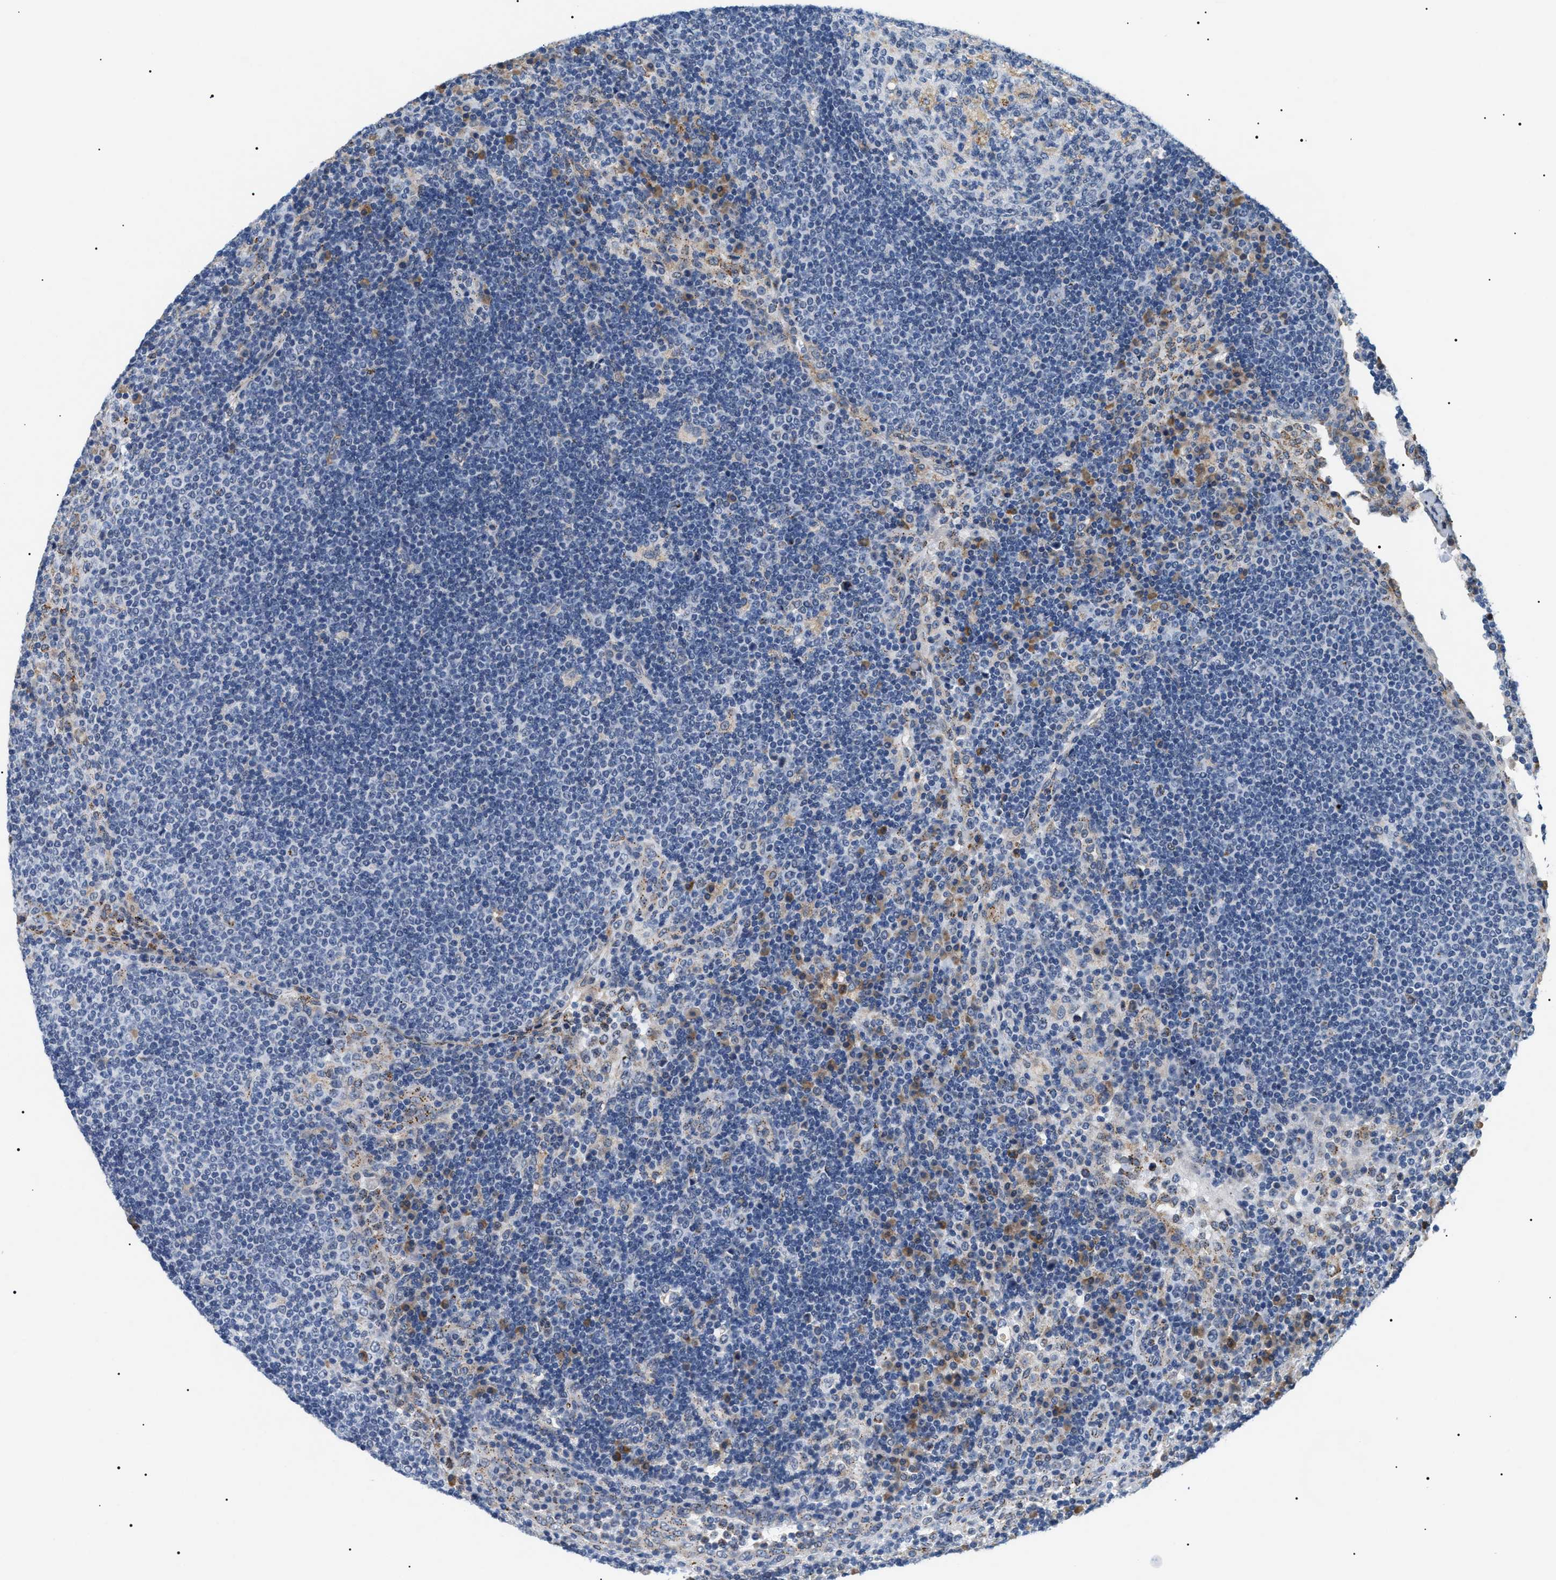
{"staining": {"intensity": "negative", "quantity": "none", "location": "none"}, "tissue": "lymph node", "cell_type": "Germinal center cells", "image_type": "normal", "snomed": [{"axis": "morphology", "description": "Normal tissue, NOS"}, {"axis": "topography", "description": "Lymph node"}], "caption": "Histopathology image shows no protein staining in germinal center cells of unremarkable lymph node.", "gene": "HSD17B11", "patient": {"sex": "female", "age": 53}}